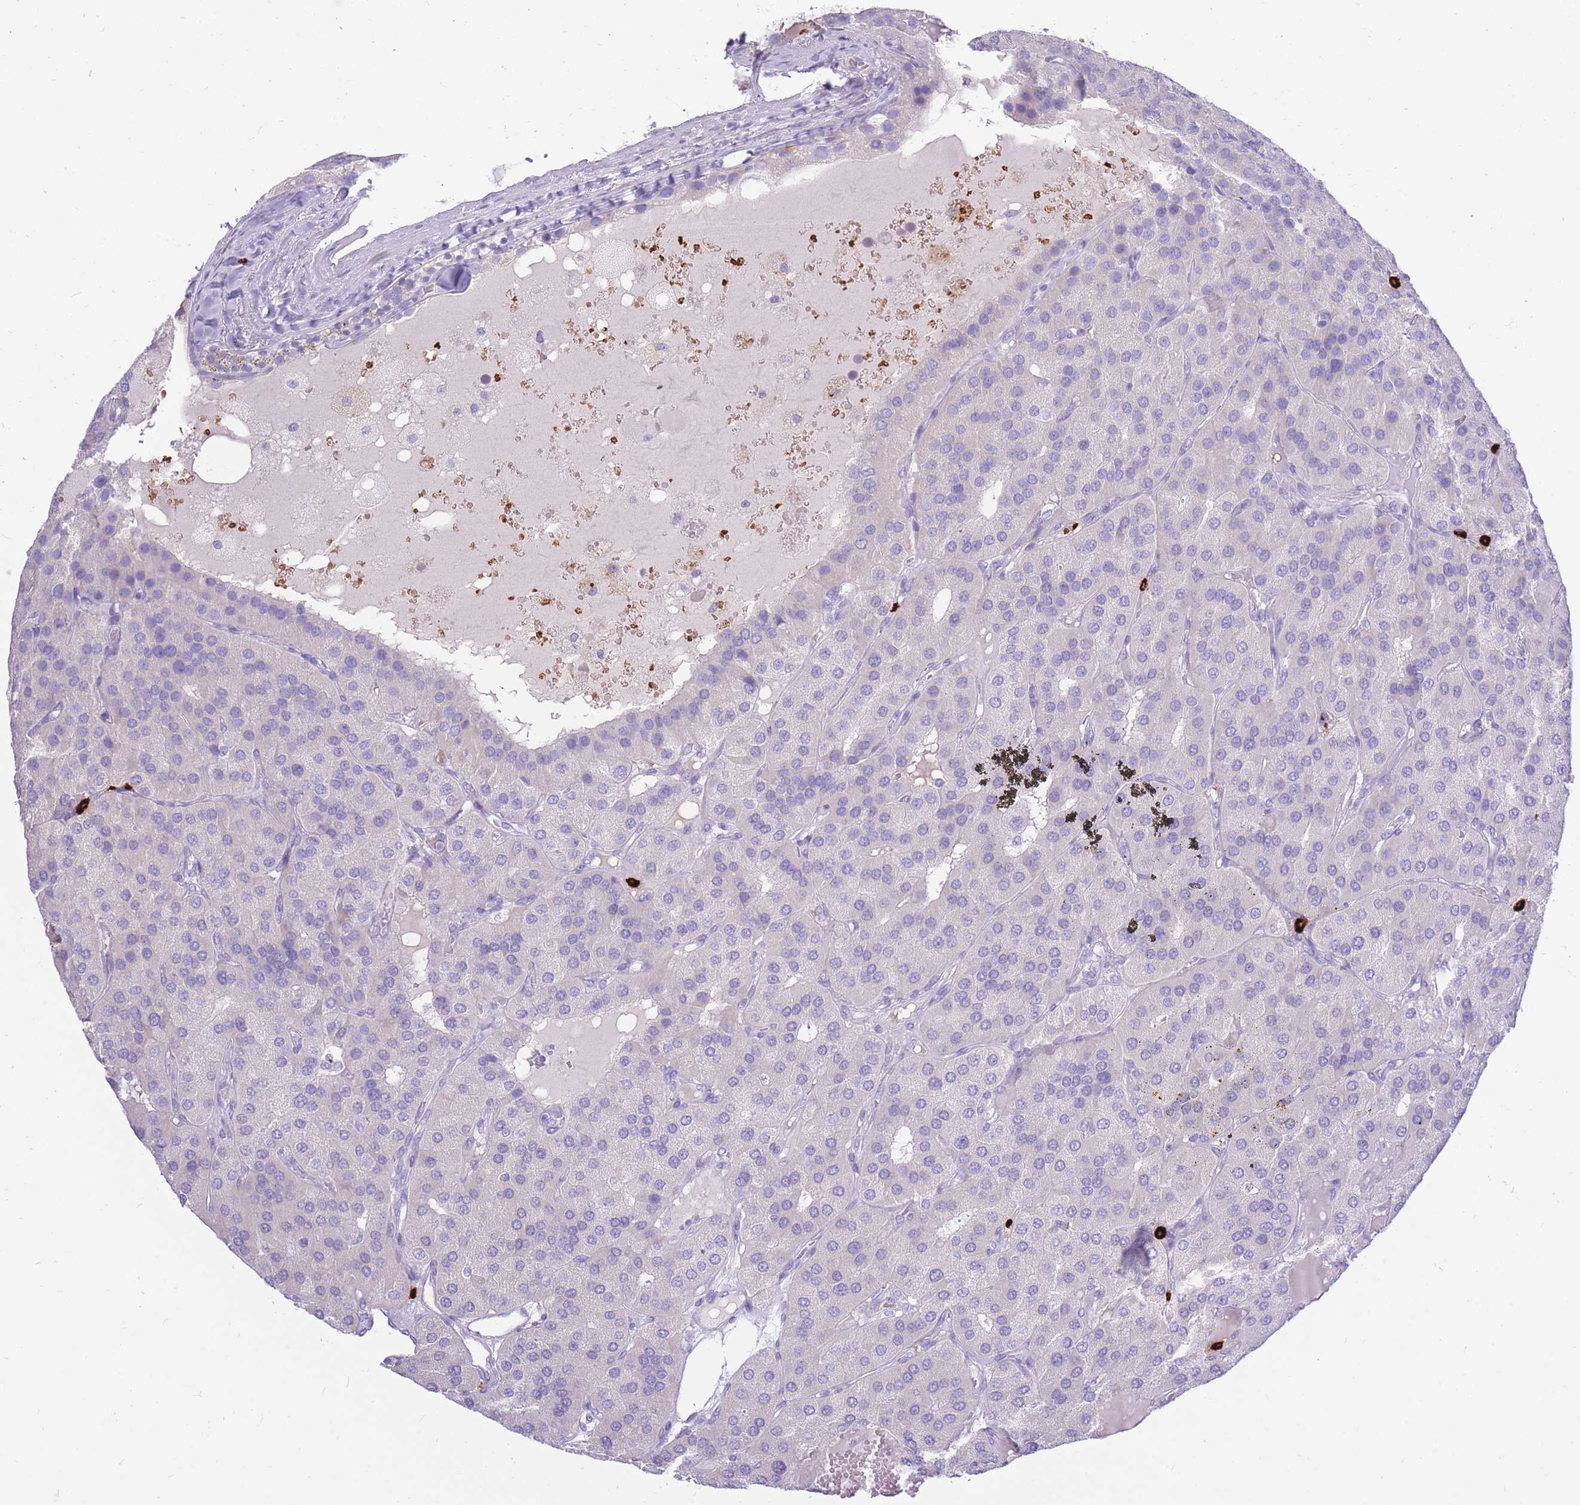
{"staining": {"intensity": "negative", "quantity": "none", "location": "none"}, "tissue": "parathyroid gland", "cell_type": "Glandular cells", "image_type": "normal", "snomed": [{"axis": "morphology", "description": "Normal tissue, NOS"}, {"axis": "morphology", "description": "Adenoma, NOS"}, {"axis": "topography", "description": "Parathyroid gland"}], "caption": "The histopathology image exhibits no staining of glandular cells in benign parathyroid gland. Brightfield microscopy of immunohistochemistry (IHC) stained with DAB (brown) and hematoxylin (blue), captured at high magnification.", "gene": "TPSAB1", "patient": {"sex": "female", "age": 86}}